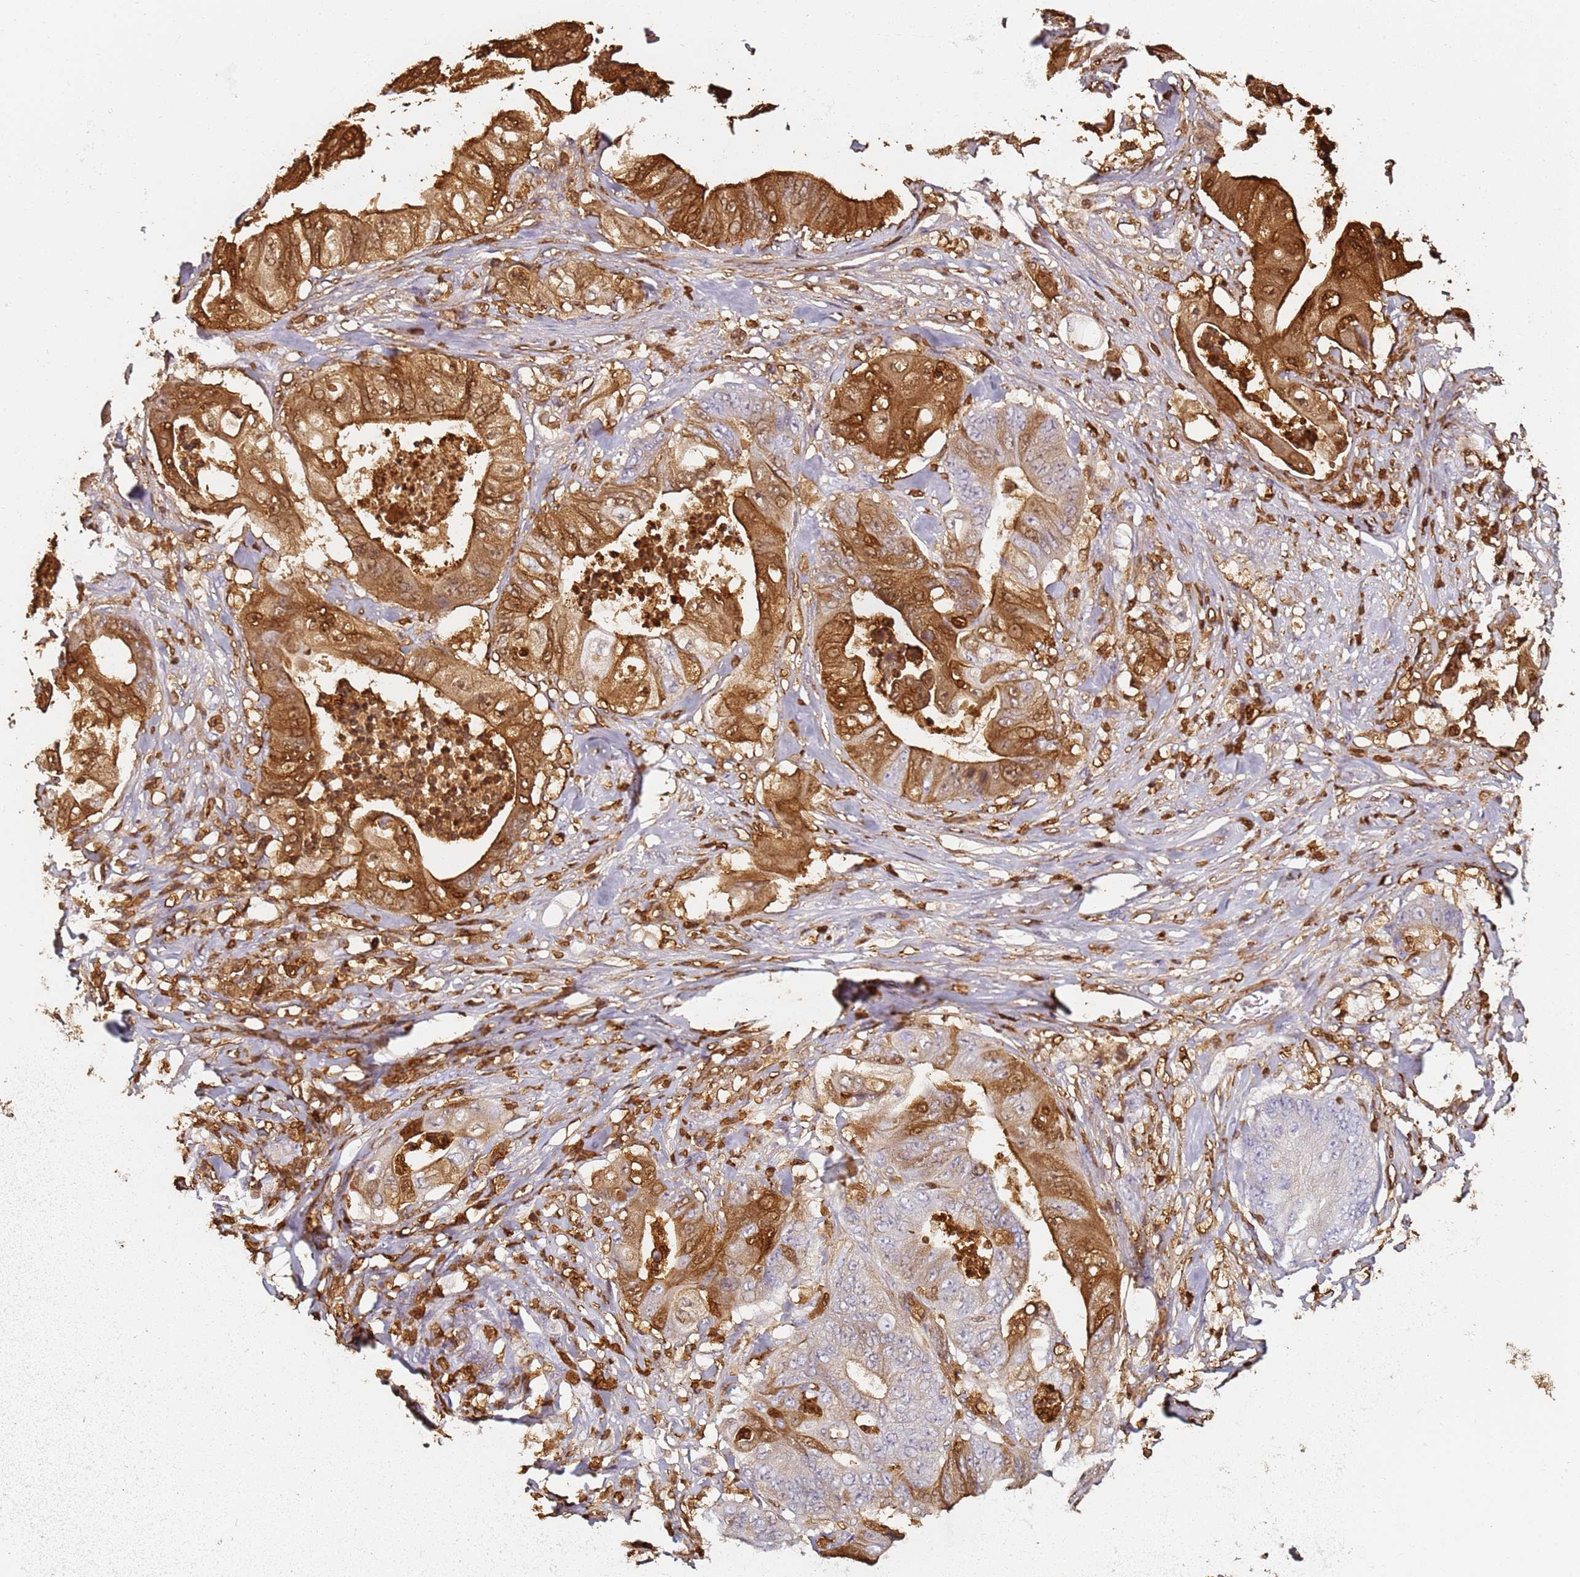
{"staining": {"intensity": "moderate", "quantity": "25%-75%", "location": "cytoplasmic/membranous,nuclear"}, "tissue": "stomach cancer", "cell_type": "Tumor cells", "image_type": "cancer", "snomed": [{"axis": "morphology", "description": "Adenocarcinoma, NOS"}, {"axis": "topography", "description": "Stomach"}], "caption": "Stomach adenocarcinoma stained with immunohistochemistry (IHC) exhibits moderate cytoplasmic/membranous and nuclear expression in about 25%-75% of tumor cells.", "gene": "S100A4", "patient": {"sex": "female", "age": 73}}